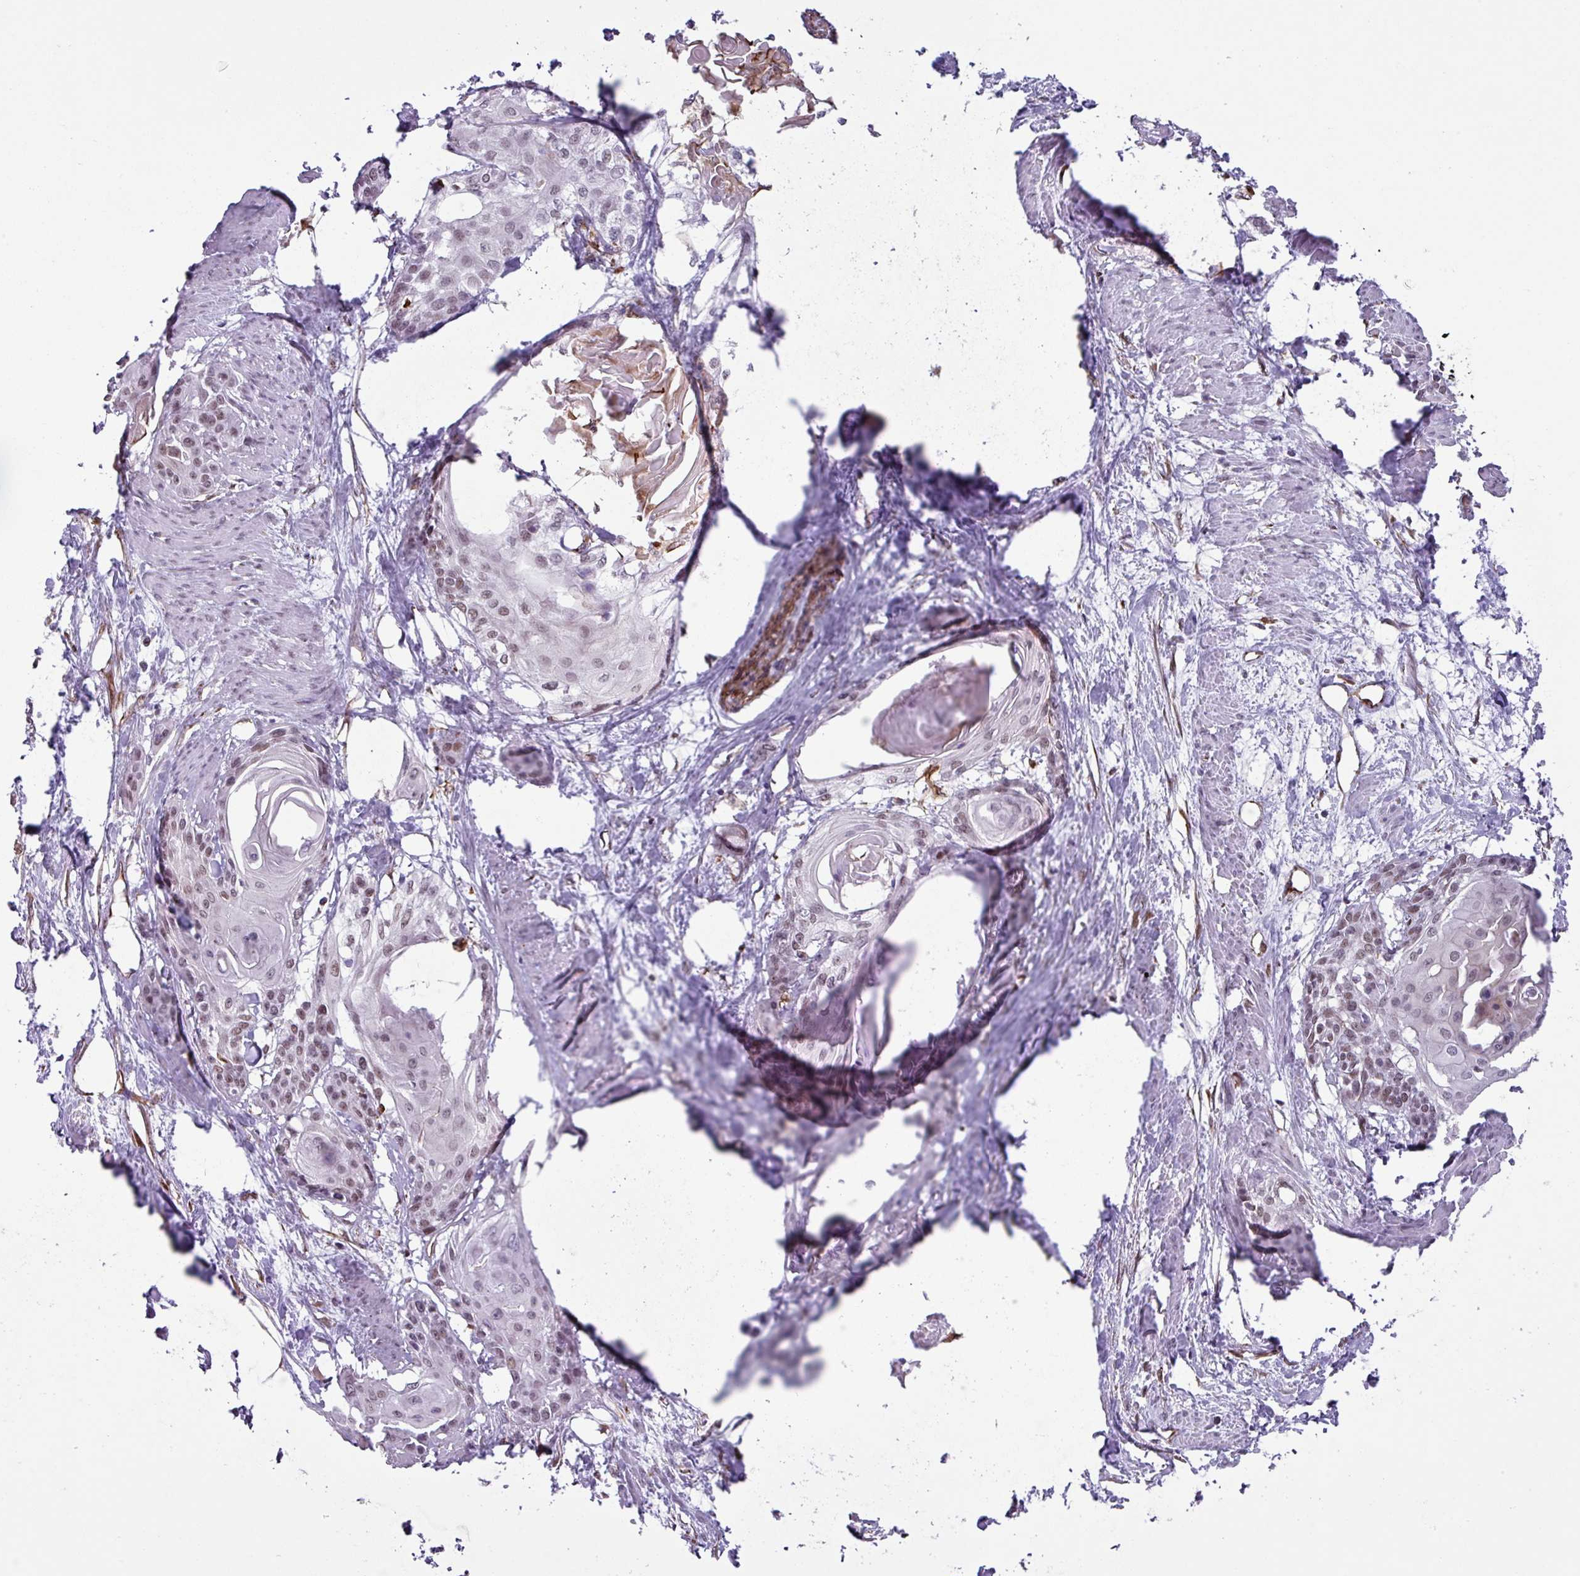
{"staining": {"intensity": "weak", "quantity": ">75%", "location": "nuclear"}, "tissue": "cervical cancer", "cell_type": "Tumor cells", "image_type": "cancer", "snomed": [{"axis": "morphology", "description": "Squamous cell carcinoma, NOS"}, {"axis": "topography", "description": "Cervix"}], "caption": "Weak nuclear protein positivity is present in about >75% of tumor cells in squamous cell carcinoma (cervical). The protein is shown in brown color, while the nuclei are stained blue.", "gene": "CHD3", "patient": {"sex": "female", "age": 57}}